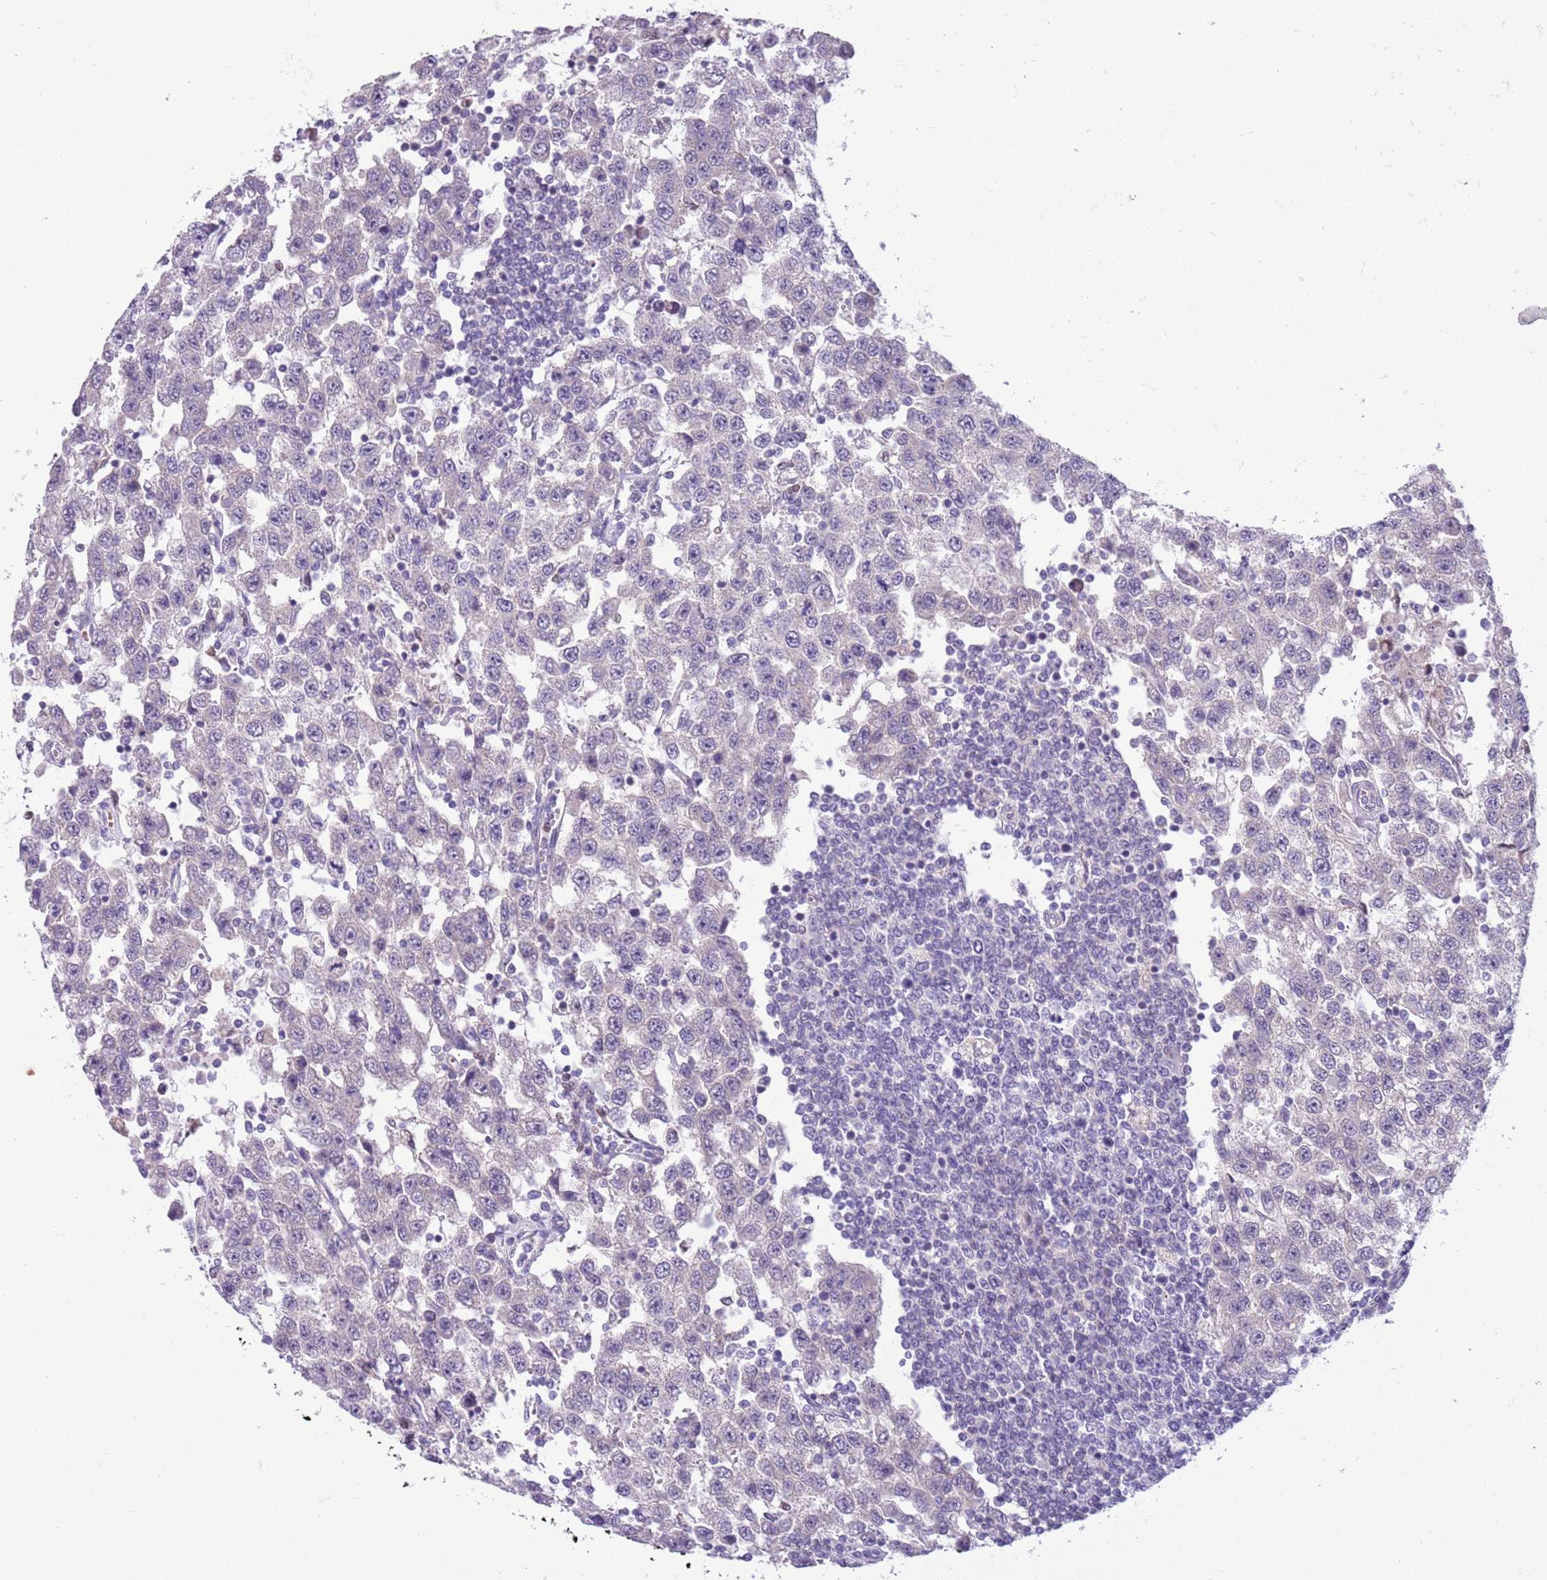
{"staining": {"intensity": "negative", "quantity": "none", "location": "none"}, "tissue": "testis cancer", "cell_type": "Tumor cells", "image_type": "cancer", "snomed": [{"axis": "morphology", "description": "Seminoma, NOS"}, {"axis": "topography", "description": "Testis"}], "caption": "There is no significant expression in tumor cells of testis seminoma.", "gene": "ADCY7", "patient": {"sex": "male", "age": 41}}